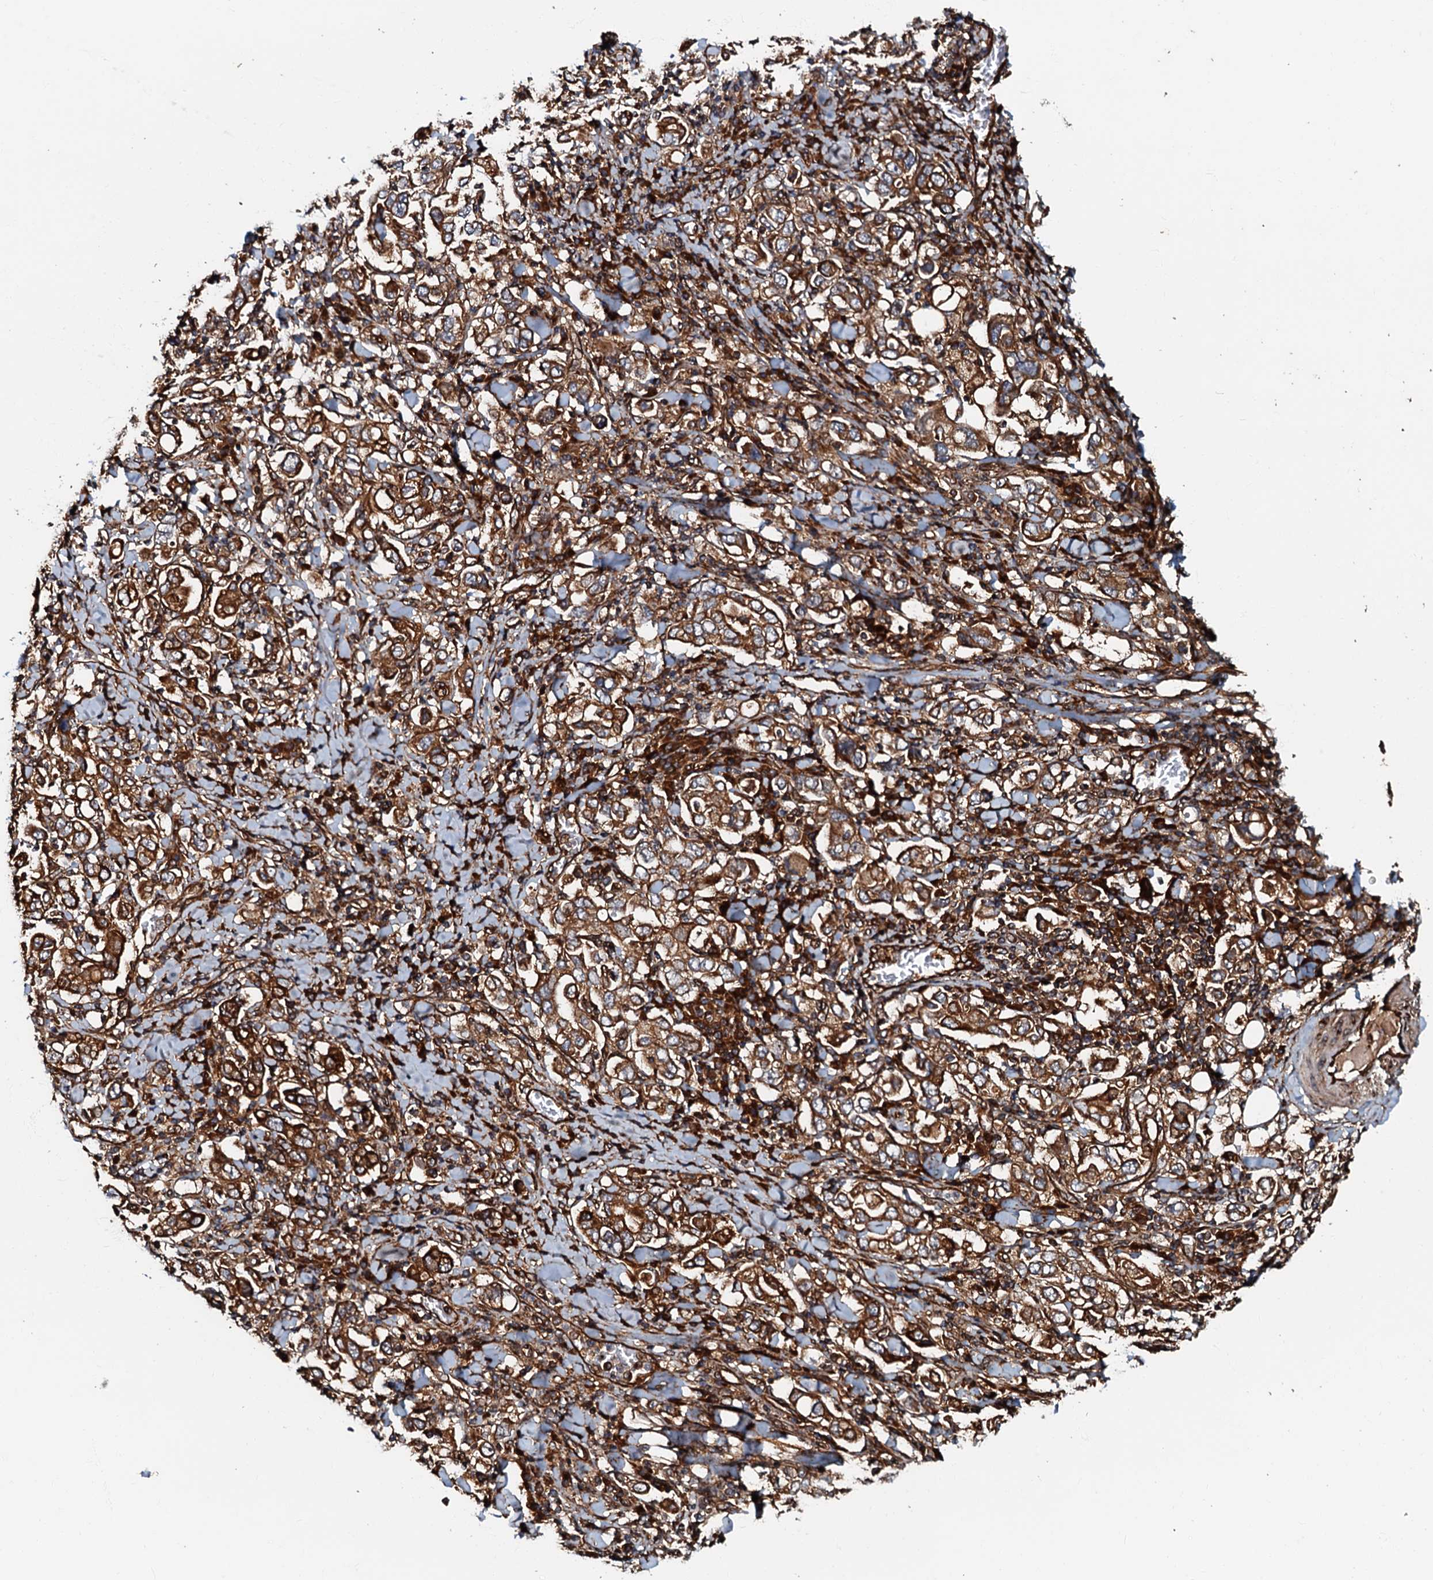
{"staining": {"intensity": "strong", "quantity": ">75%", "location": "cytoplasmic/membranous"}, "tissue": "stomach cancer", "cell_type": "Tumor cells", "image_type": "cancer", "snomed": [{"axis": "morphology", "description": "Adenocarcinoma, NOS"}, {"axis": "topography", "description": "Stomach, upper"}], "caption": "An immunohistochemistry image of neoplastic tissue is shown. Protein staining in brown labels strong cytoplasmic/membranous positivity in stomach cancer within tumor cells. The staining is performed using DAB brown chromogen to label protein expression. The nuclei are counter-stained blue using hematoxylin.", "gene": "BLOC1S6", "patient": {"sex": "male", "age": 62}}